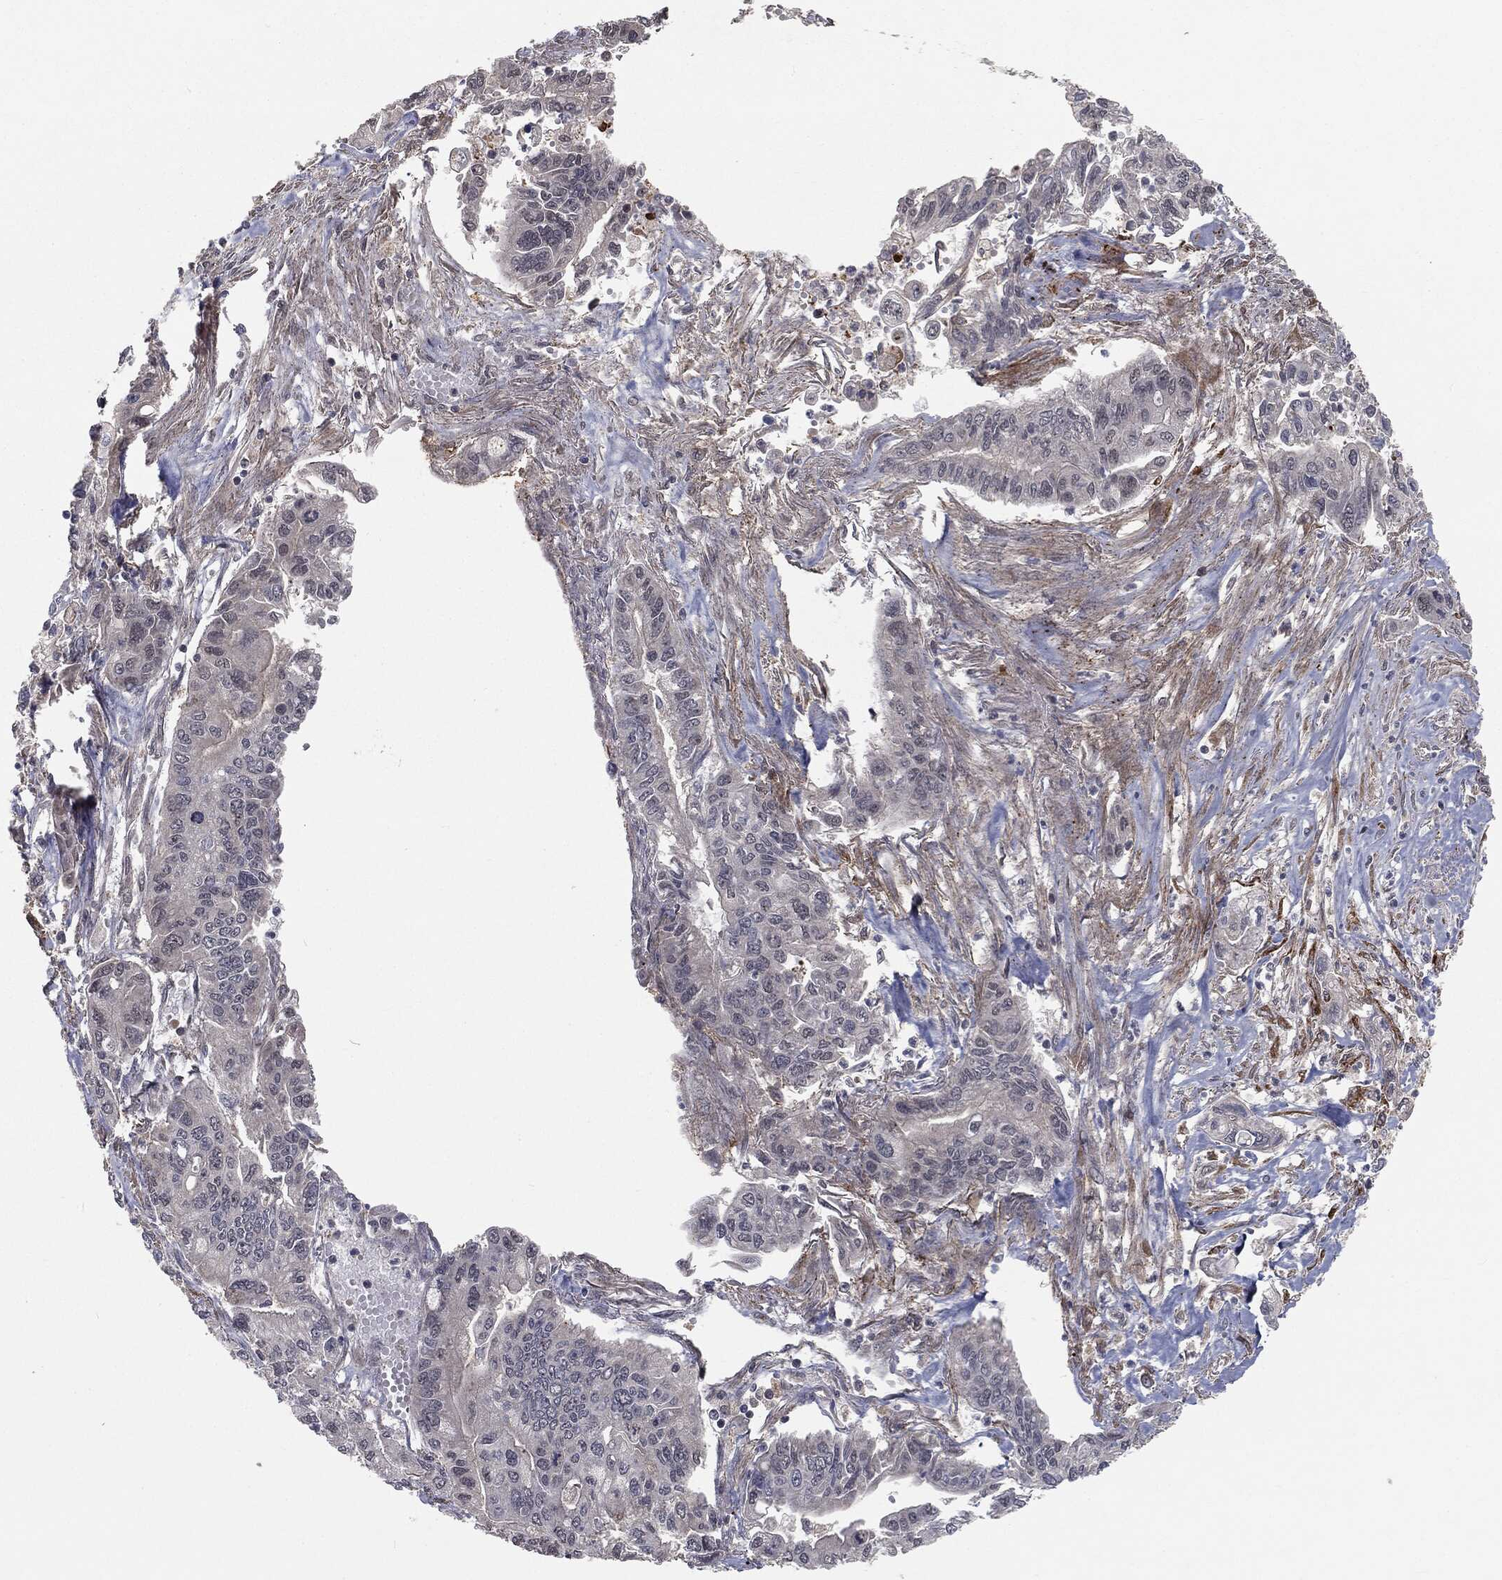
{"staining": {"intensity": "negative", "quantity": "none", "location": "none"}, "tissue": "pancreatic cancer", "cell_type": "Tumor cells", "image_type": "cancer", "snomed": [{"axis": "morphology", "description": "Adenocarcinoma, NOS"}, {"axis": "topography", "description": "Pancreas"}], "caption": "This is a photomicrograph of immunohistochemistry (IHC) staining of pancreatic cancer, which shows no staining in tumor cells.", "gene": "FBXO7", "patient": {"sex": "male", "age": 62}}